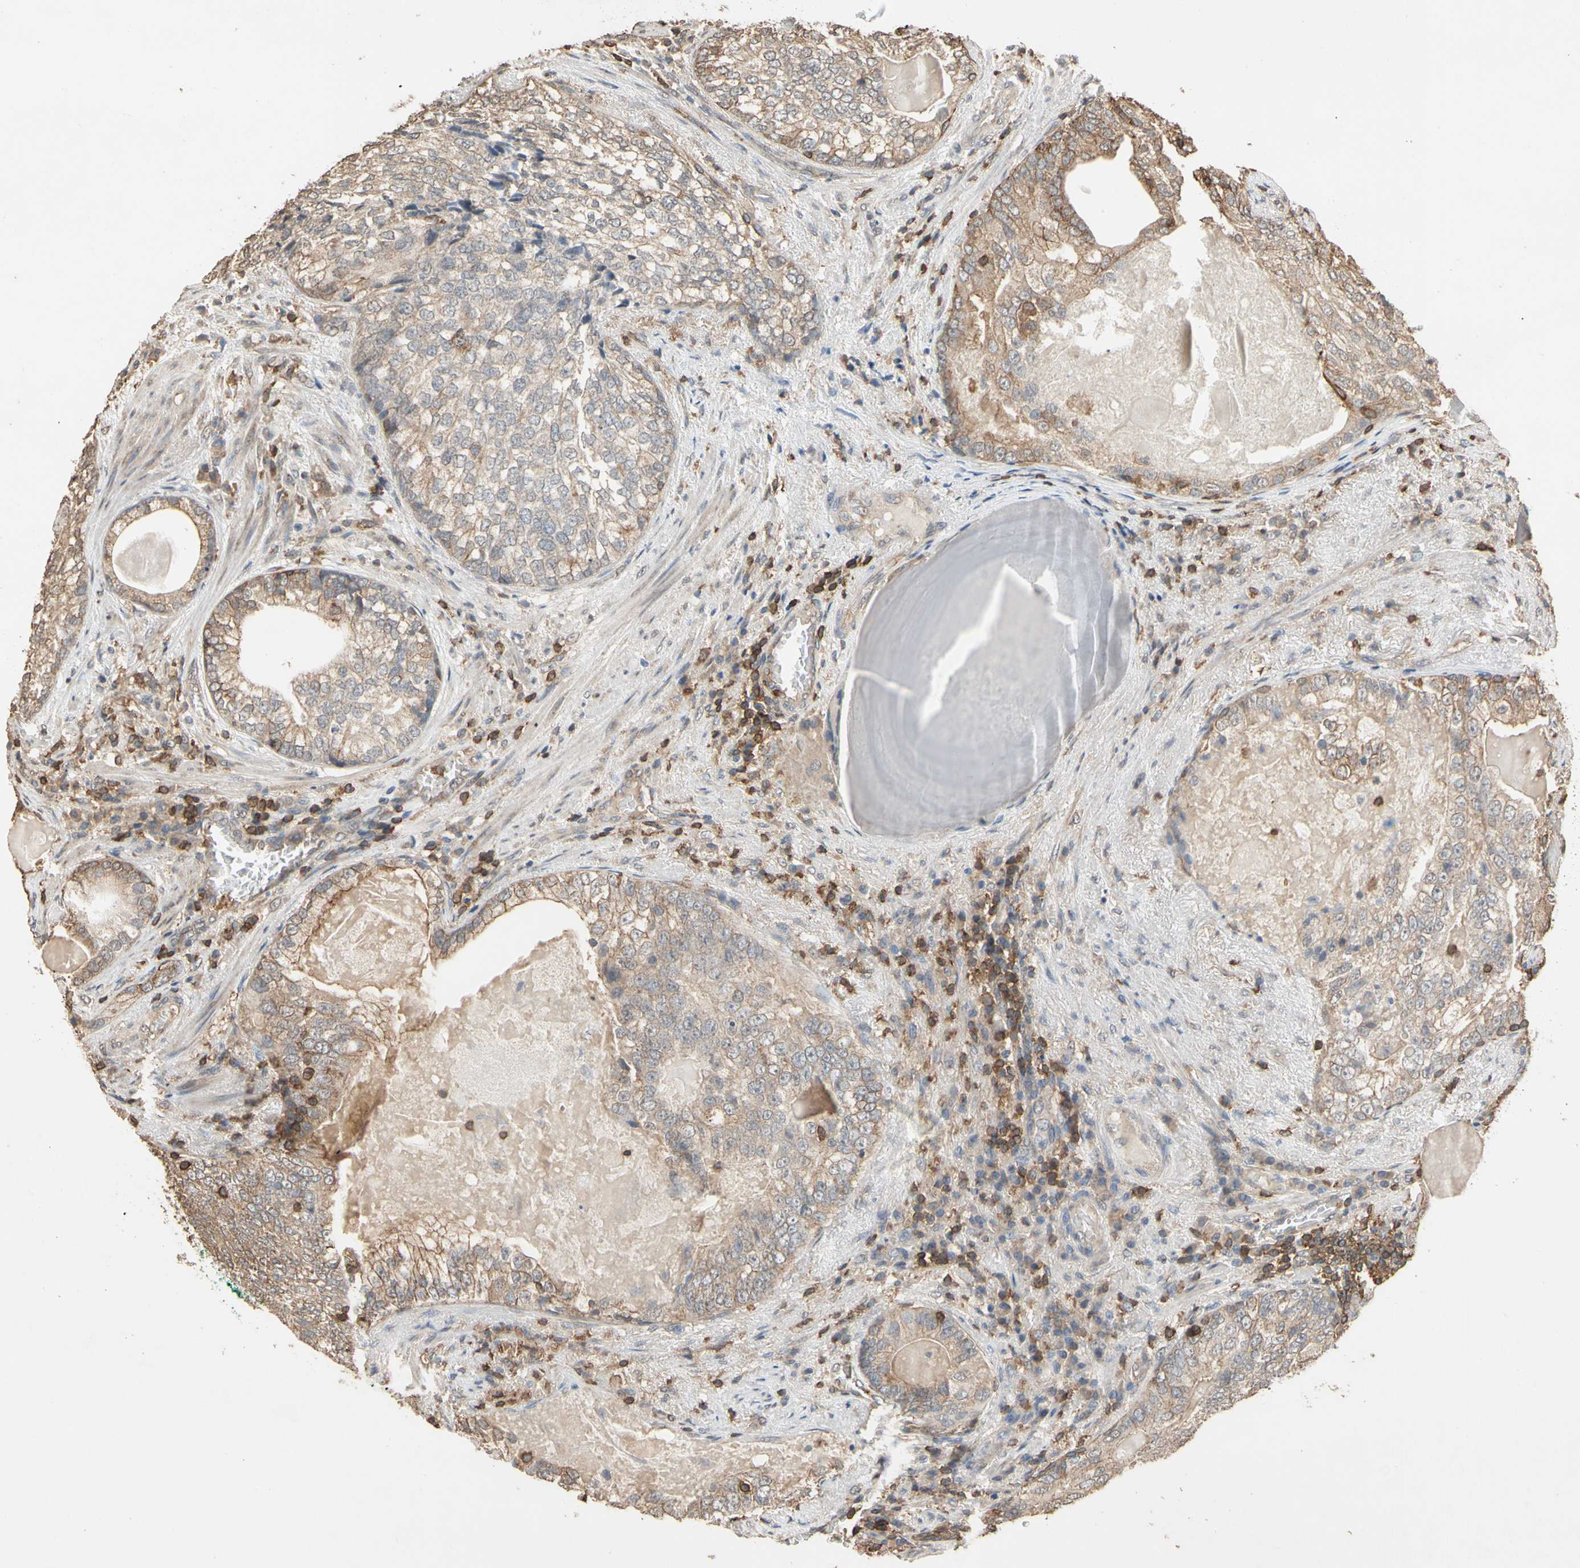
{"staining": {"intensity": "moderate", "quantity": "25%-75%", "location": "cytoplasmic/membranous"}, "tissue": "prostate cancer", "cell_type": "Tumor cells", "image_type": "cancer", "snomed": [{"axis": "morphology", "description": "Adenocarcinoma, High grade"}, {"axis": "topography", "description": "Prostate"}], "caption": "Immunohistochemical staining of adenocarcinoma (high-grade) (prostate) demonstrates medium levels of moderate cytoplasmic/membranous positivity in about 25%-75% of tumor cells.", "gene": "MAP3K10", "patient": {"sex": "male", "age": 66}}